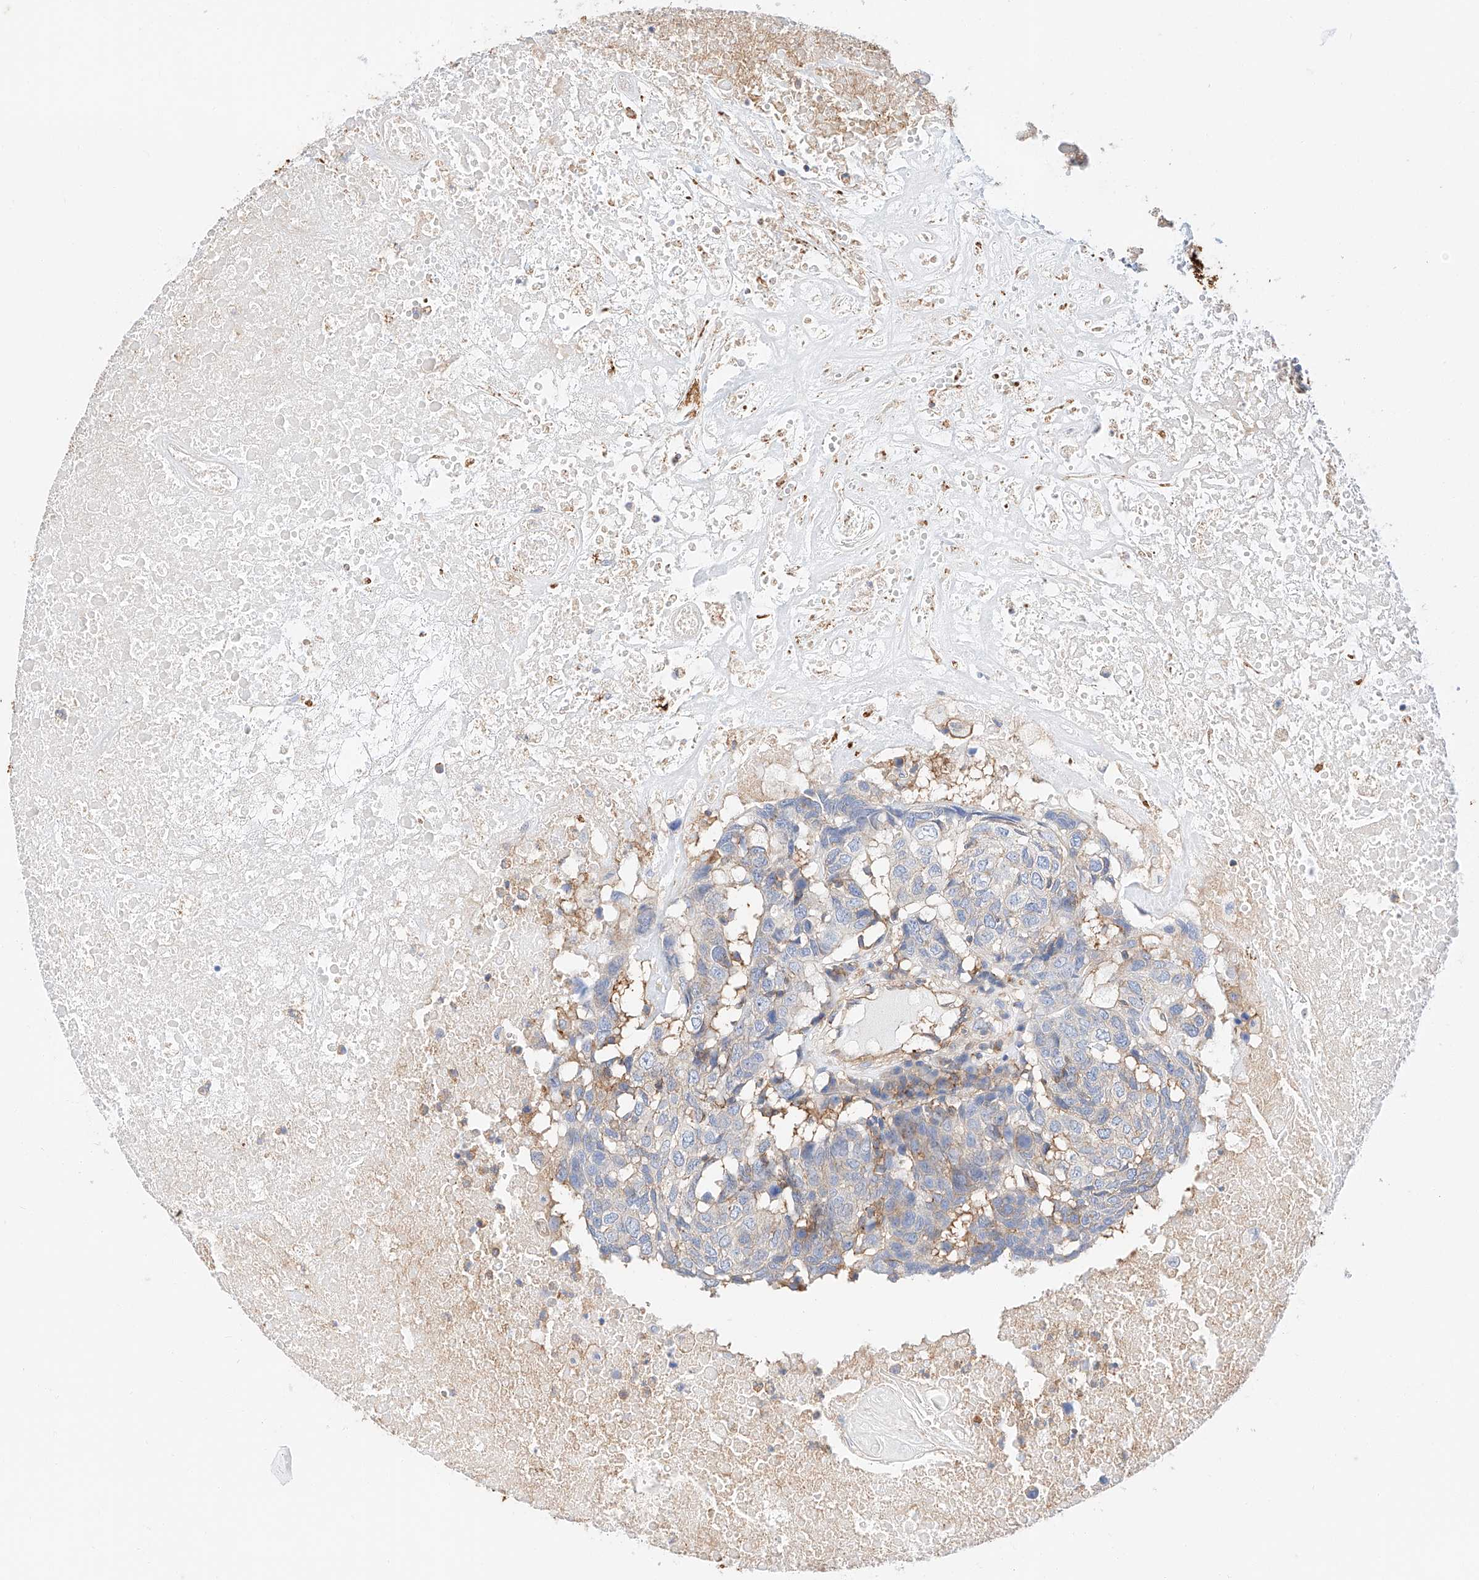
{"staining": {"intensity": "moderate", "quantity": "25%-75%", "location": "cytoplasmic/membranous"}, "tissue": "head and neck cancer", "cell_type": "Tumor cells", "image_type": "cancer", "snomed": [{"axis": "morphology", "description": "Squamous cell carcinoma, NOS"}, {"axis": "topography", "description": "Head-Neck"}], "caption": "Head and neck squamous cell carcinoma stained with DAB IHC shows medium levels of moderate cytoplasmic/membranous positivity in about 25%-75% of tumor cells.", "gene": "HAUS4", "patient": {"sex": "male", "age": 66}}